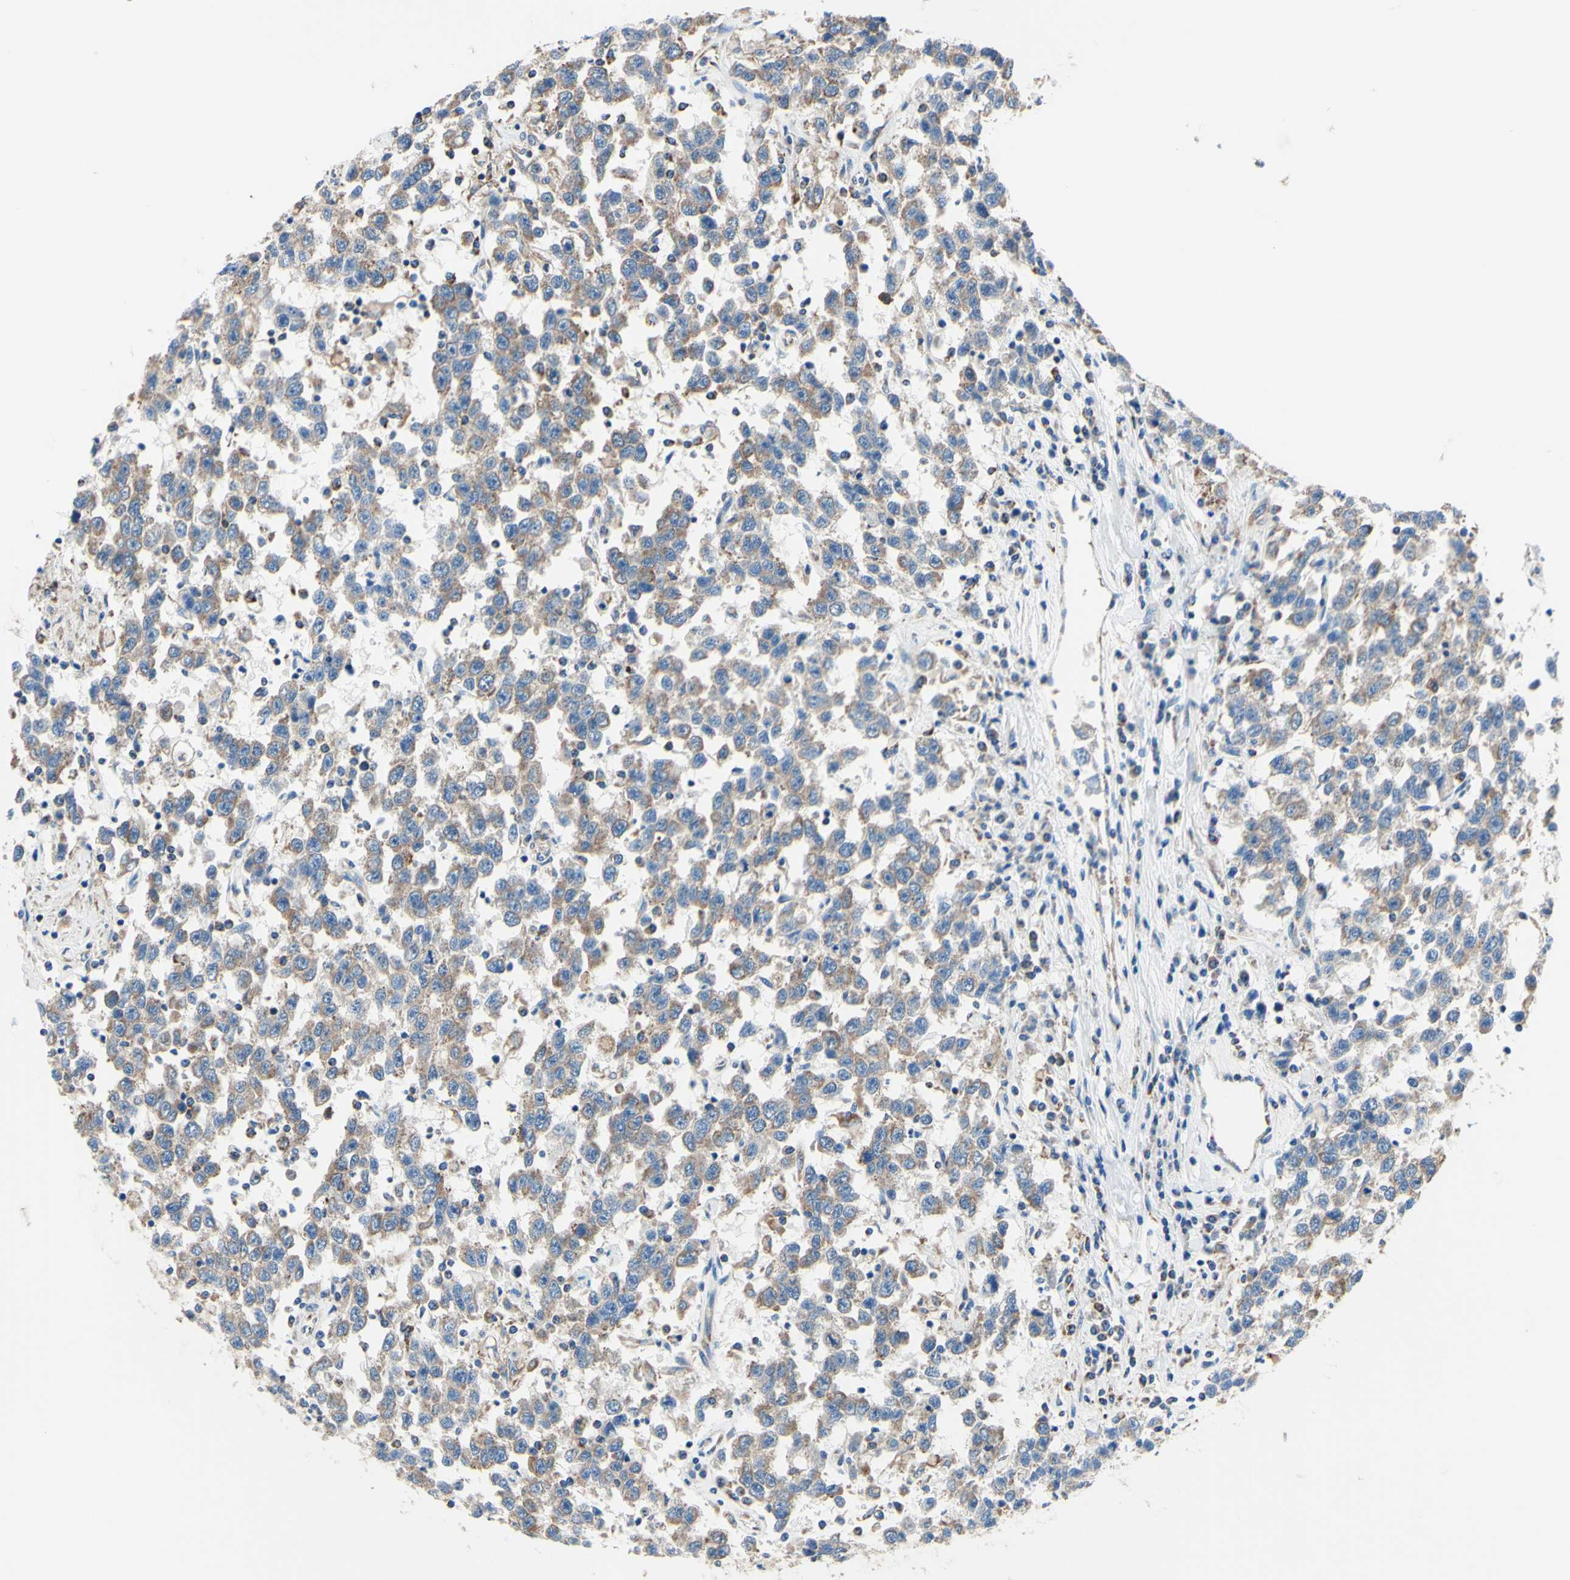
{"staining": {"intensity": "weak", "quantity": ">75%", "location": "cytoplasmic/membranous"}, "tissue": "testis cancer", "cell_type": "Tumor cells", "image_type": "cancer", "snomed": [{"axis": "morphology", "description": "Seminoma, NOS"}, {"axis": "topography", "description": "Testis"}], "caption": "Testis cancer (seminoma) stained with a protein marker shows weak staining in tumor cells.", "gene": "FMR1", "patient": {"sex": "male", "age": 41}}